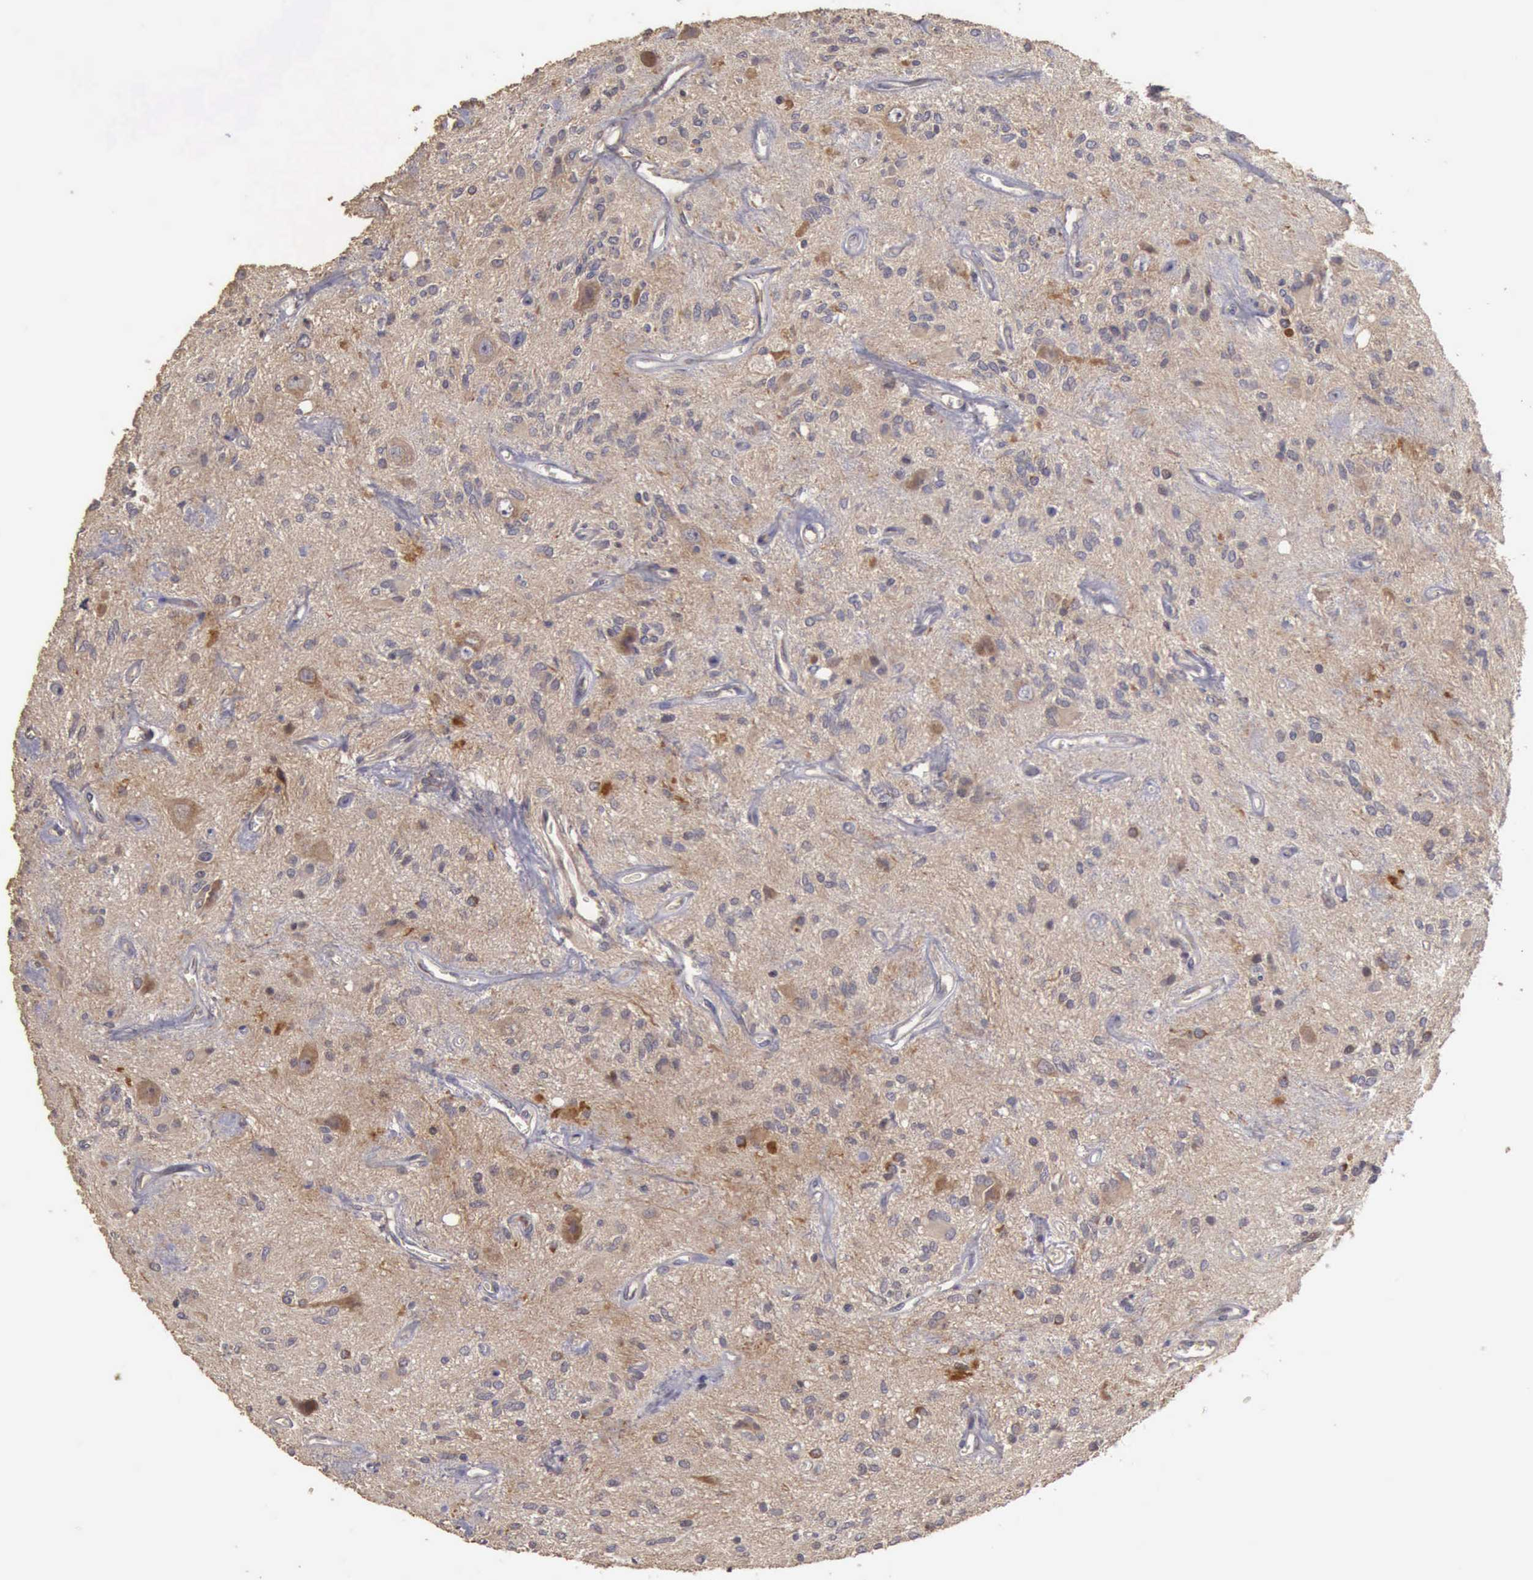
{"staining": {"intensity": "negative", "quantity": "none", "location": "none"}, "tissue": "glioma", "cell_type": "Tumor cells", "image_type": "cancer", "snomed": [{"axis": "morphology", "description": "Glioma, malignant, Low grade"}, {"axis": "topography", "description": "Brain"}], "caption": "IHC photomicrograph of neoplastic tissue: human malignant glioma (low-grade) stained with DAB displays no significant protein staining in tumor cells.", "gene": "BMX", "patient": {"sex": "female", "age": 15}}